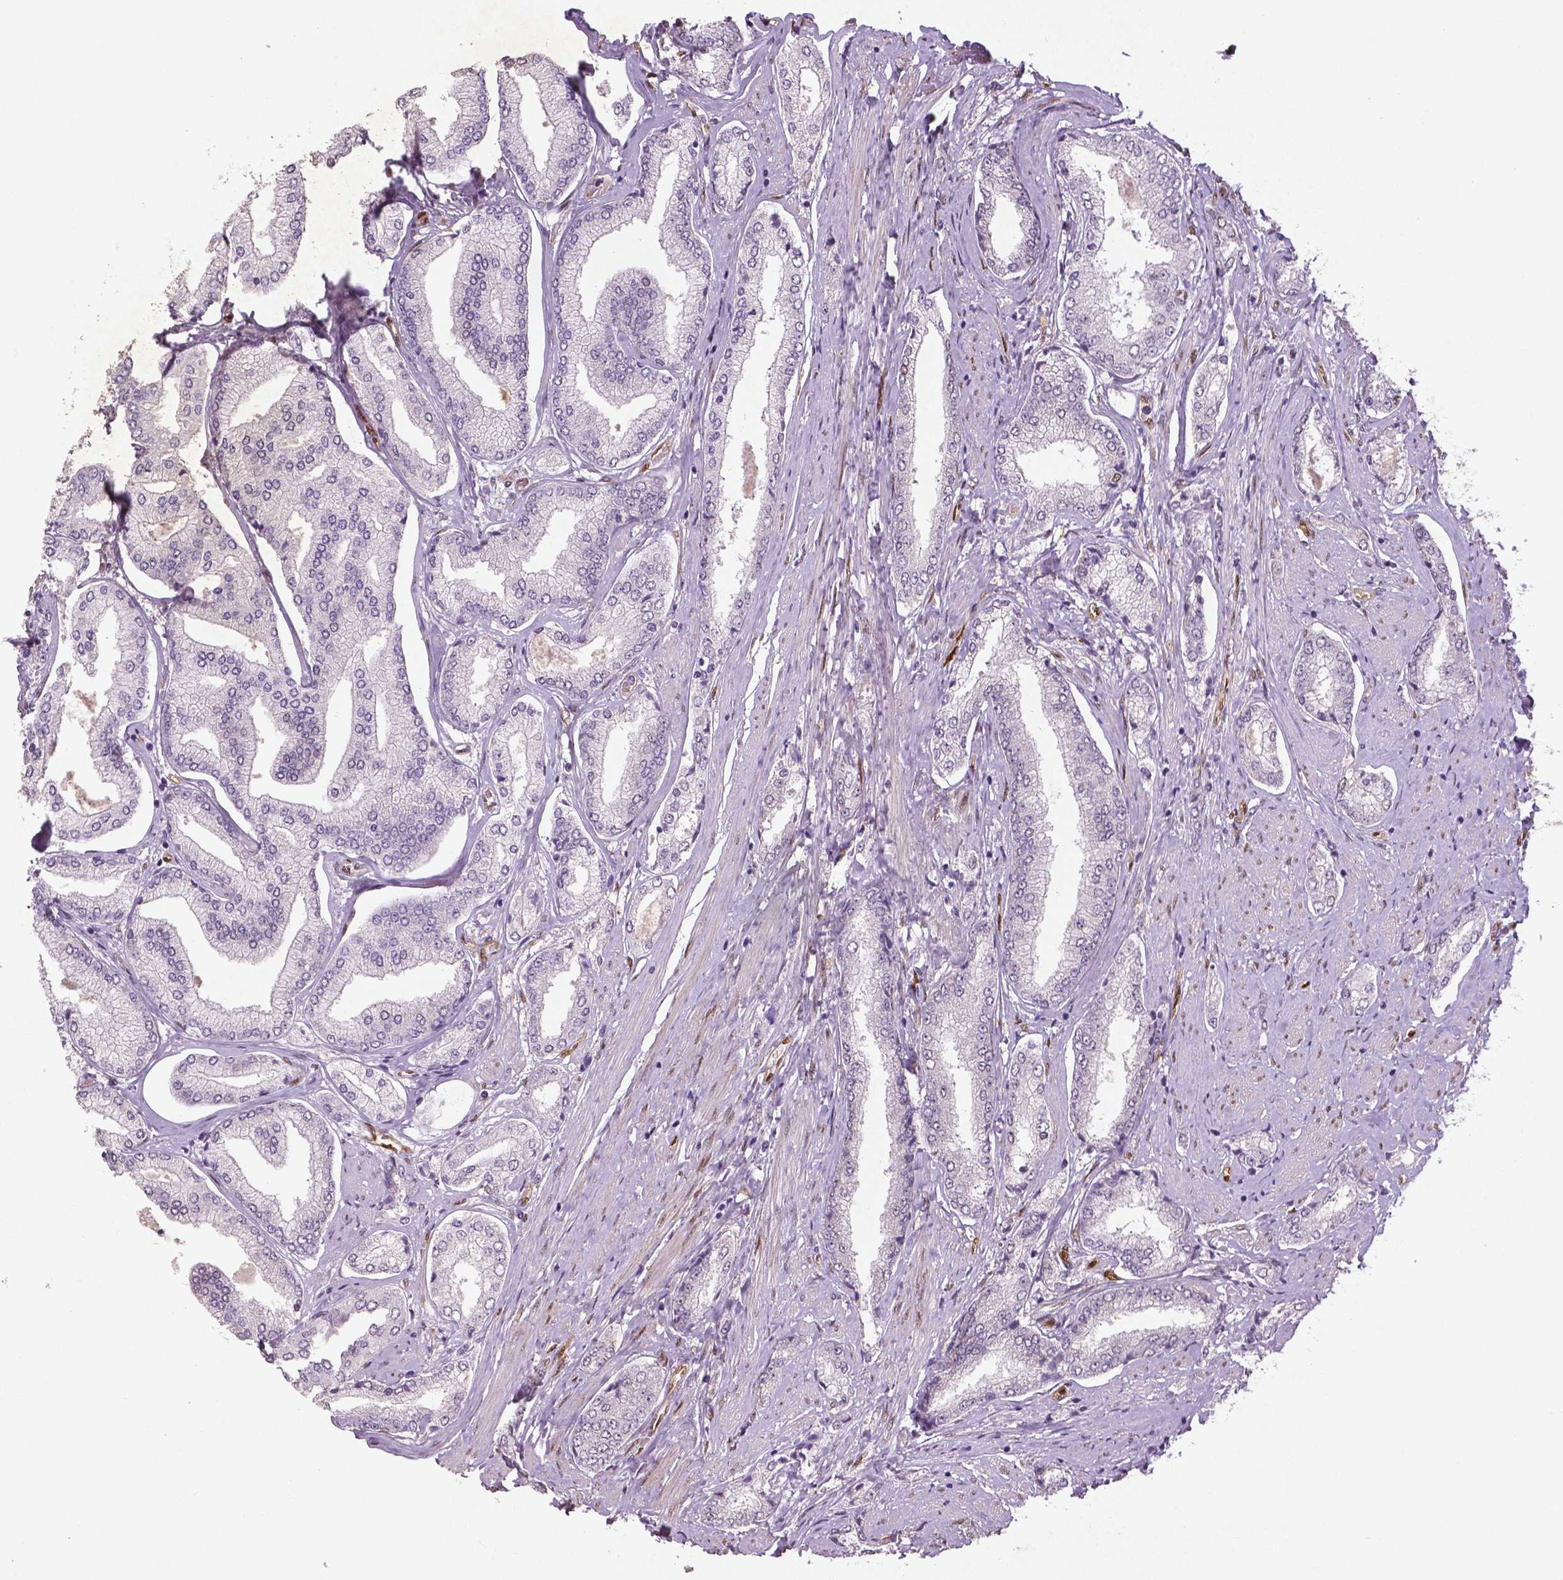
{"staining": {"intensity": "negative", "quantity": "none", "location": "none"}, "tissue": "prostate cancer", "cell_type": "Tumor cells", "image_type": "cancer", "snomed": [{"axis": "morphology", "description": "Adenocarcinoma, NOS"}, {"axis": "topography", "description": "Prostate"}], "caption": "A high-resolution histopathology image shows immunohistochemistry (IHC) staining of adenocarcinoma (prostate), which exhibits no significant positivity in tumor cells.", "gene": "WWTR1", "patient": {"sex": "male", "age": 63}}